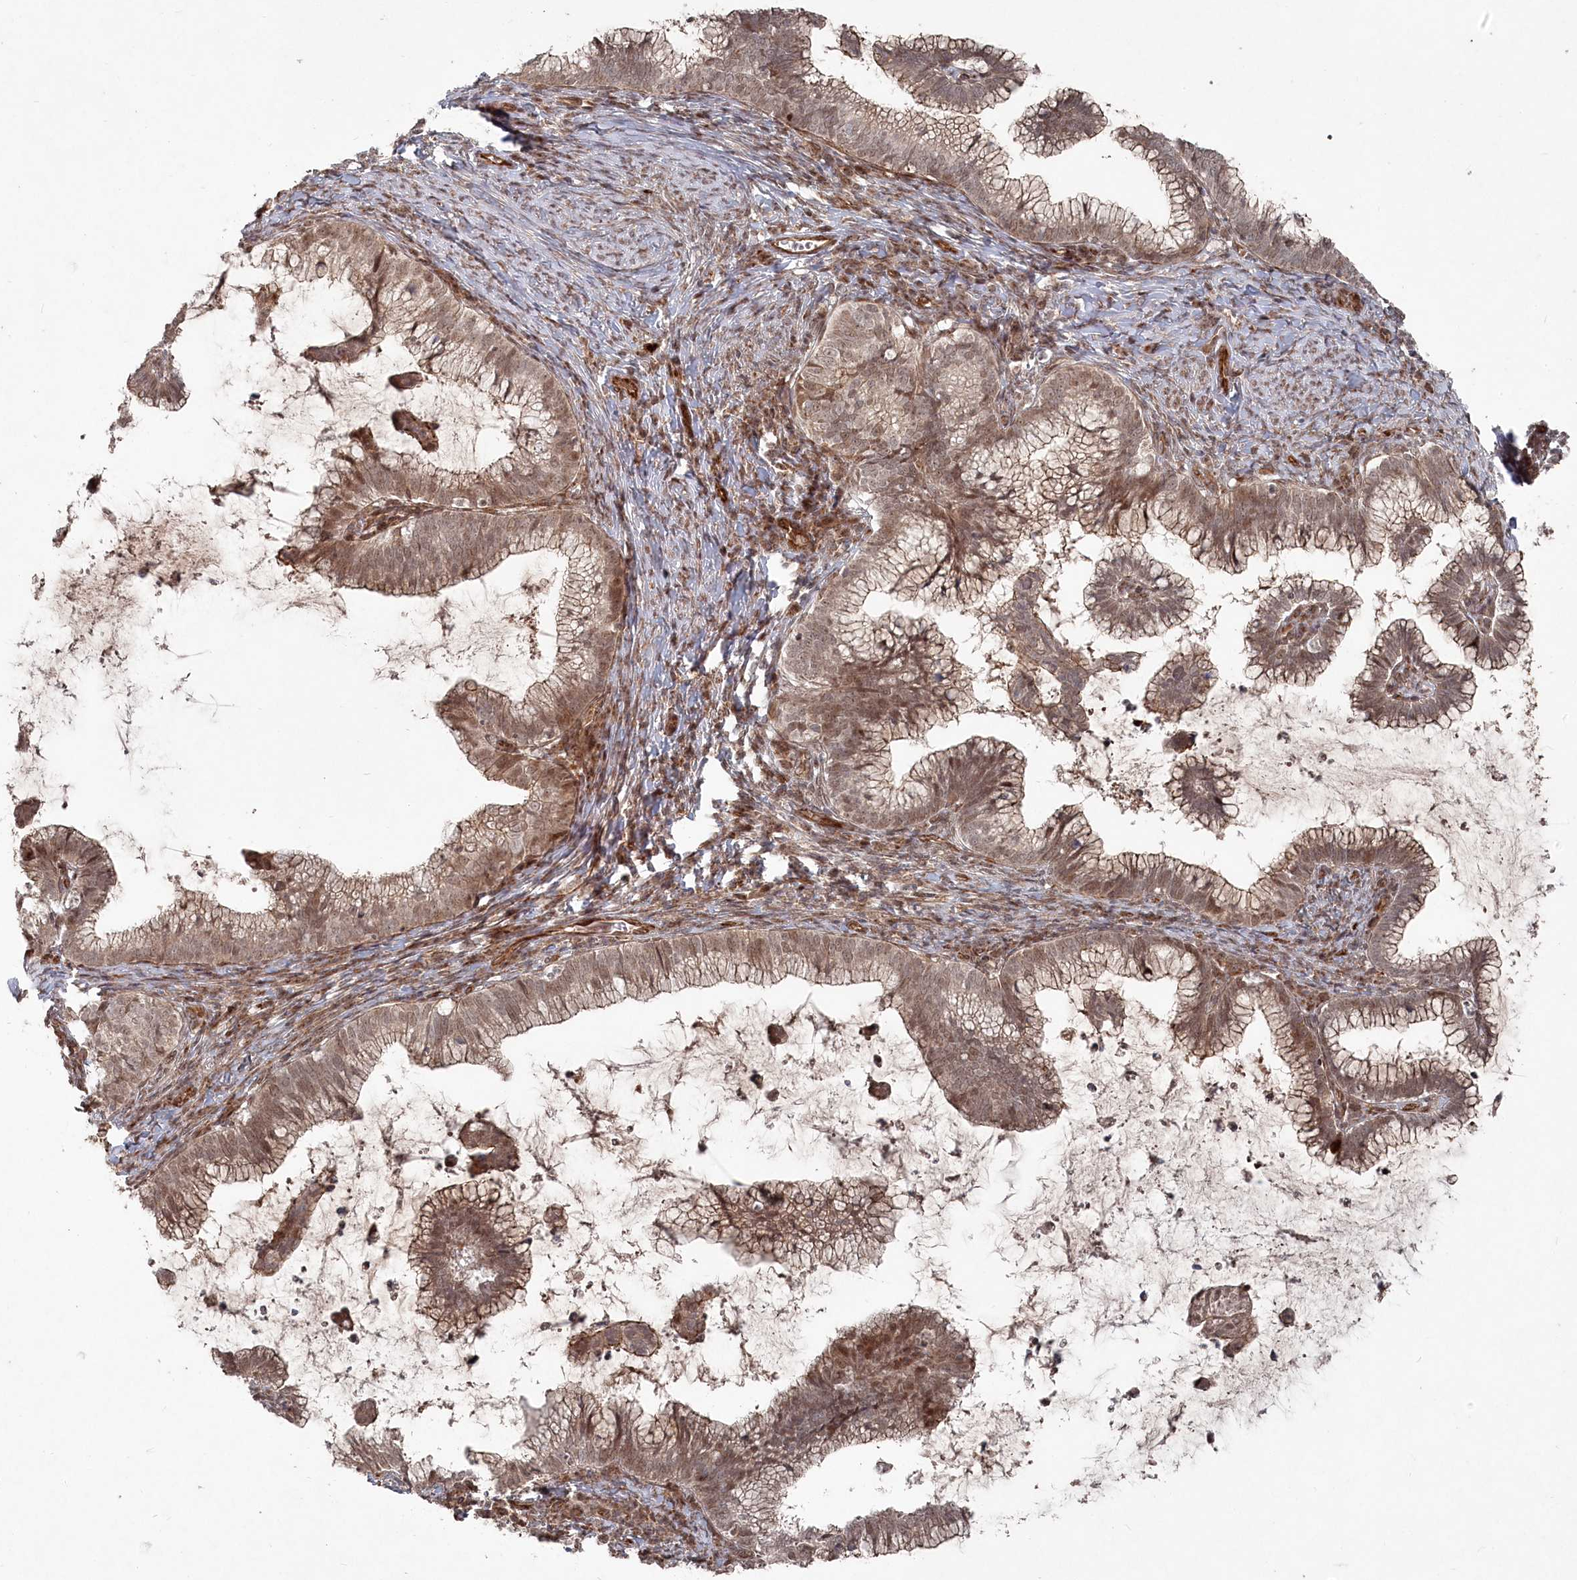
{"staining": {"intensity": "moderate", "quantity": ">75%", "location": "cytoplasmic/membranous,nuclear"}, "tissue": "cervical cancer", "cell_type": "Tumor cells", "image_type": "cancer", "snomed": [{"axis": "morphology", "description": "Adenocarcinoma, NOS"}, {"axis": "topography", "description": "Cervix"}], "caption": "Human cervical cancer (adenocarcinoma) stained for a protein (brown) reveals moderate cytoplasmic/membranous and nuclear positive expression in about >75% of tumor cells.", "gene": "POLR3A", "patient": {"sex": "female", "age": 36}}